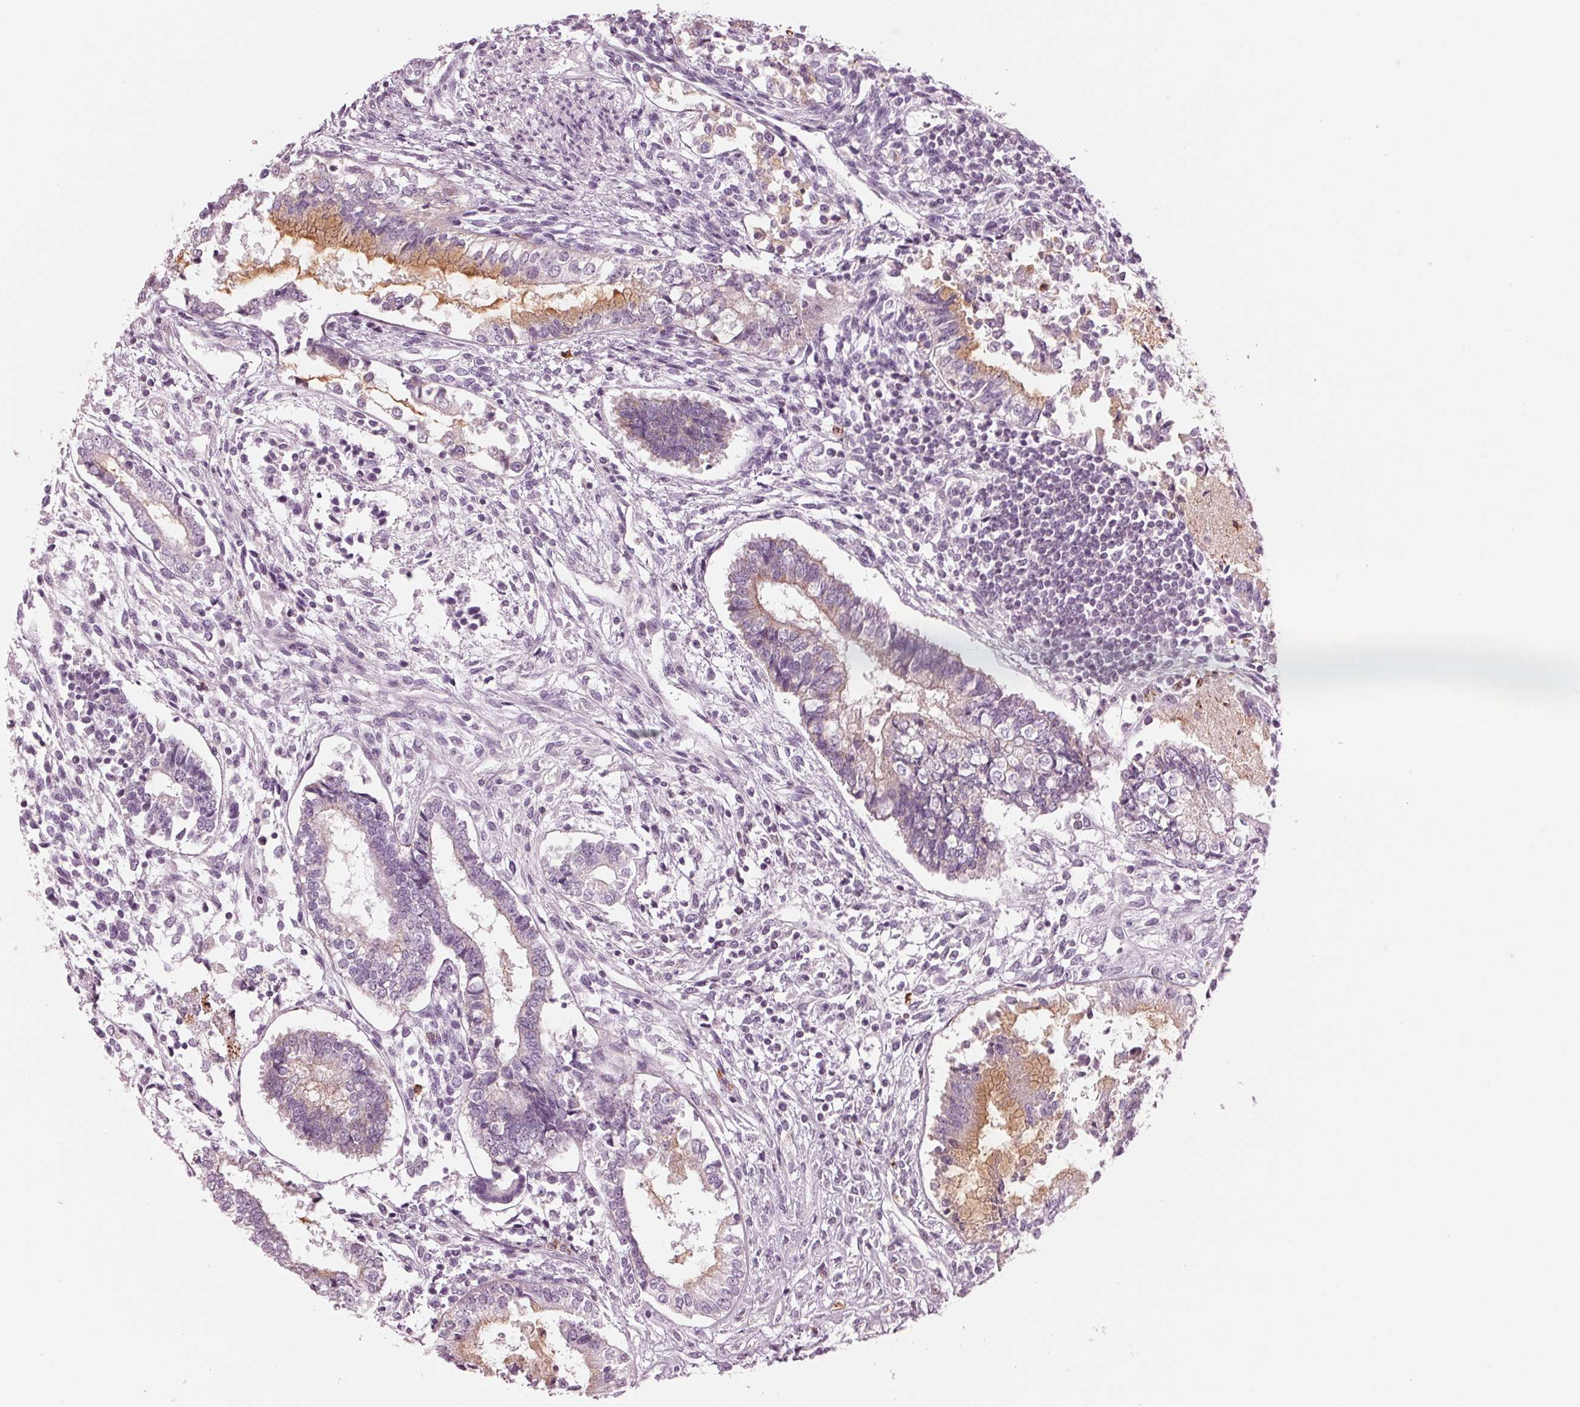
{"staining": {"intensity": "negative", "quantity": "none", "location": "none"}, "tissue": "testis cancer", "cell_type": "Tumor cells", "image_type": "cancer", "snomed": [{"axis": "morphology", "description": "Carcinoma, Embryonal, NOS"}, {"axis": "topography", "description": "Testis"}], "caption": "An IHC histopathology image of testis cancer (embryonal carcinoma) is shown. There is no staining in tumor cells of testis cancer (embryonal carcinoma).", "gene": "CLN6", "patient": {"sex": "male", "age": 37}}